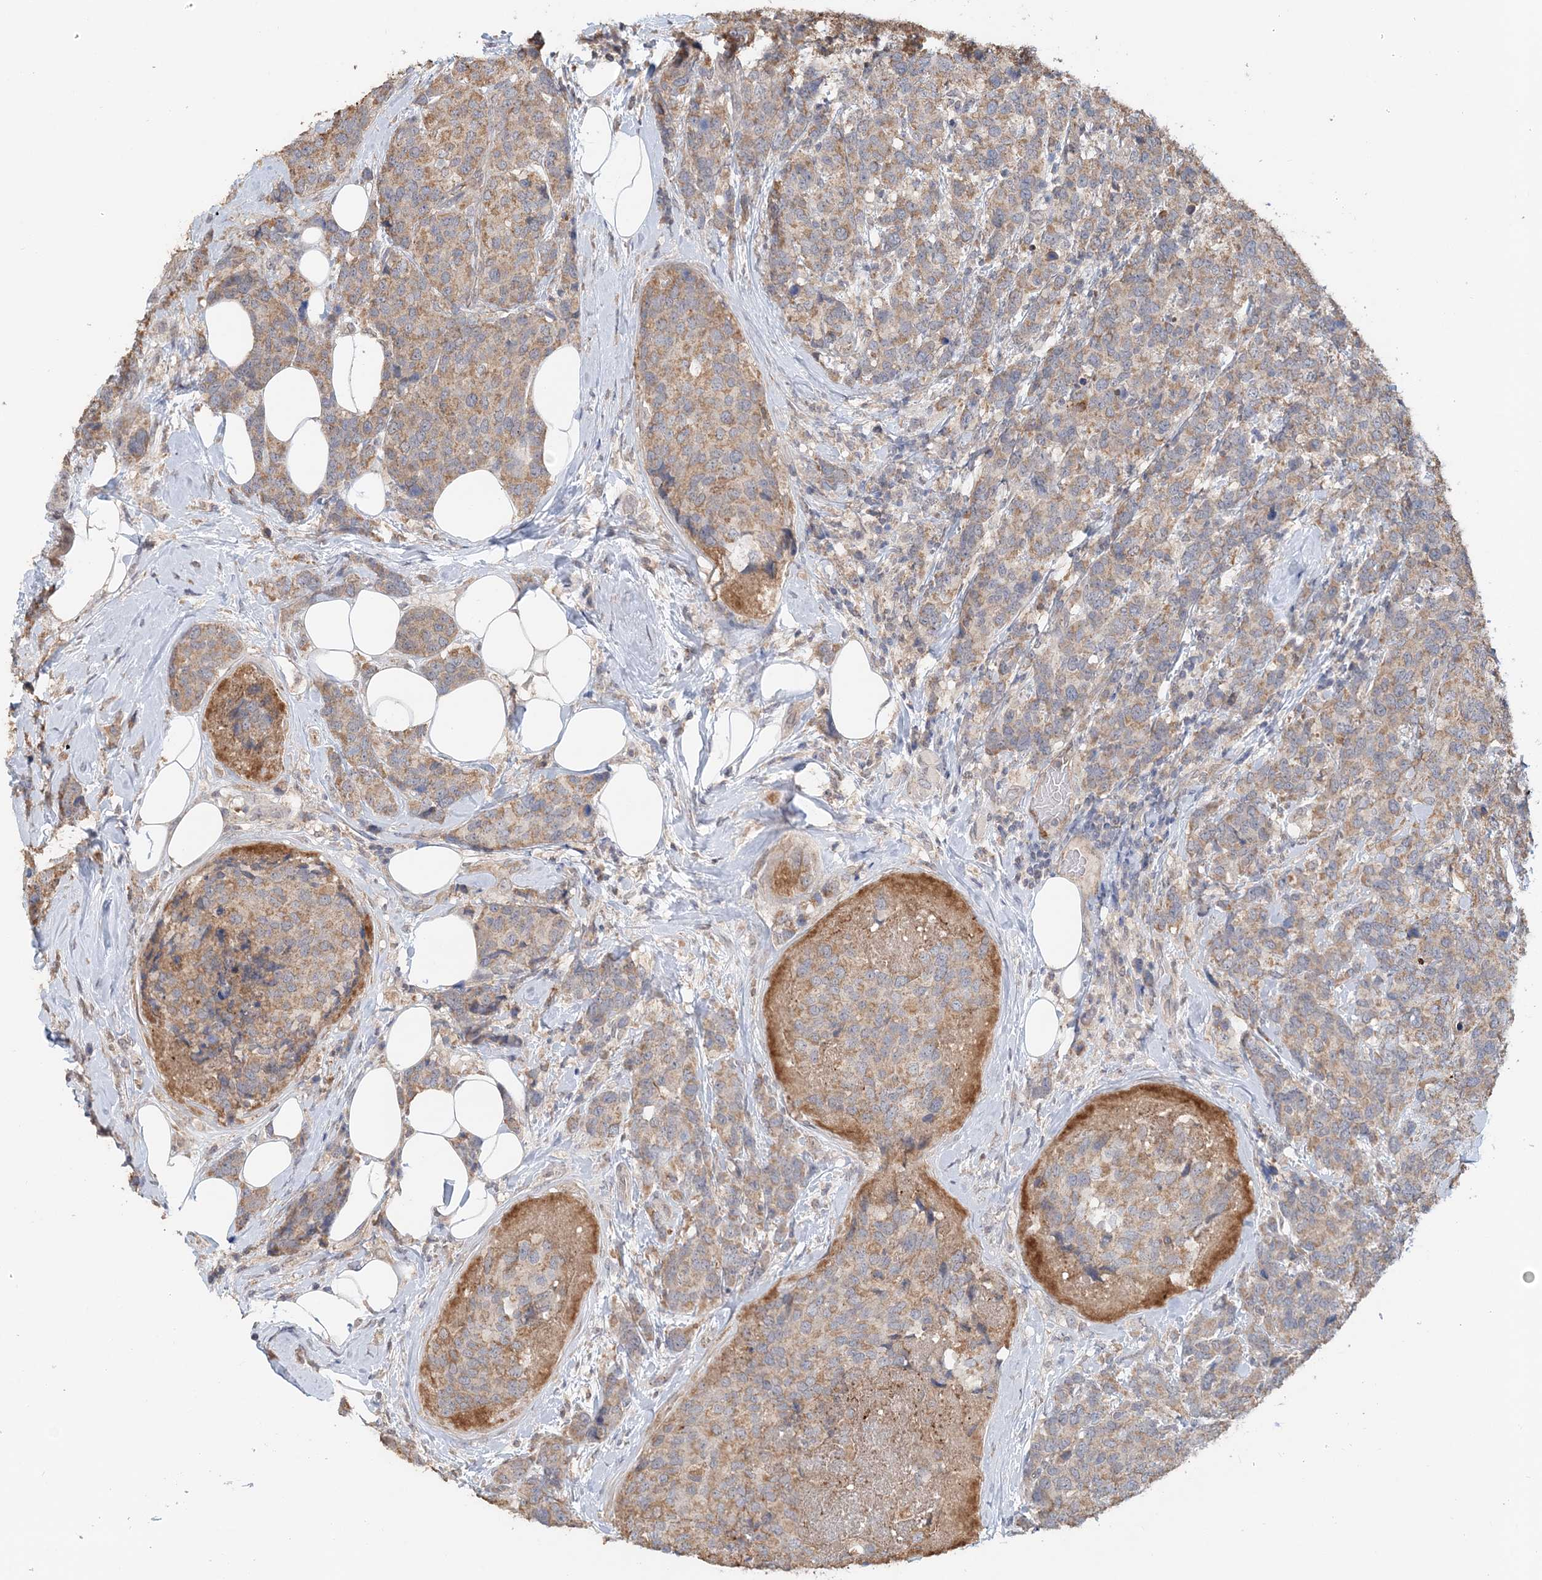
{"staining": {"intensity": "moderate", "quantity": ">75%", "location": "cytoplasmic/membranous"}, "tissue": "breast cancer", "cell_type": "Tumor cells", "image_type": "cancer", "snomed": [{"axis": "morphology", "description": "Lobular carcinoma"}, {"axis": "topography", "description": "Breast"}], "caption": "Protein staining reveals moderate cytoplasmic/membranous staining in about >75% of tumor cells in breast cancer. Ihc stains the protein of interest in brown and the nuclei are stained blue.", "gene": "FBXO38", "patient": {"sex": "female", "age": 59}}